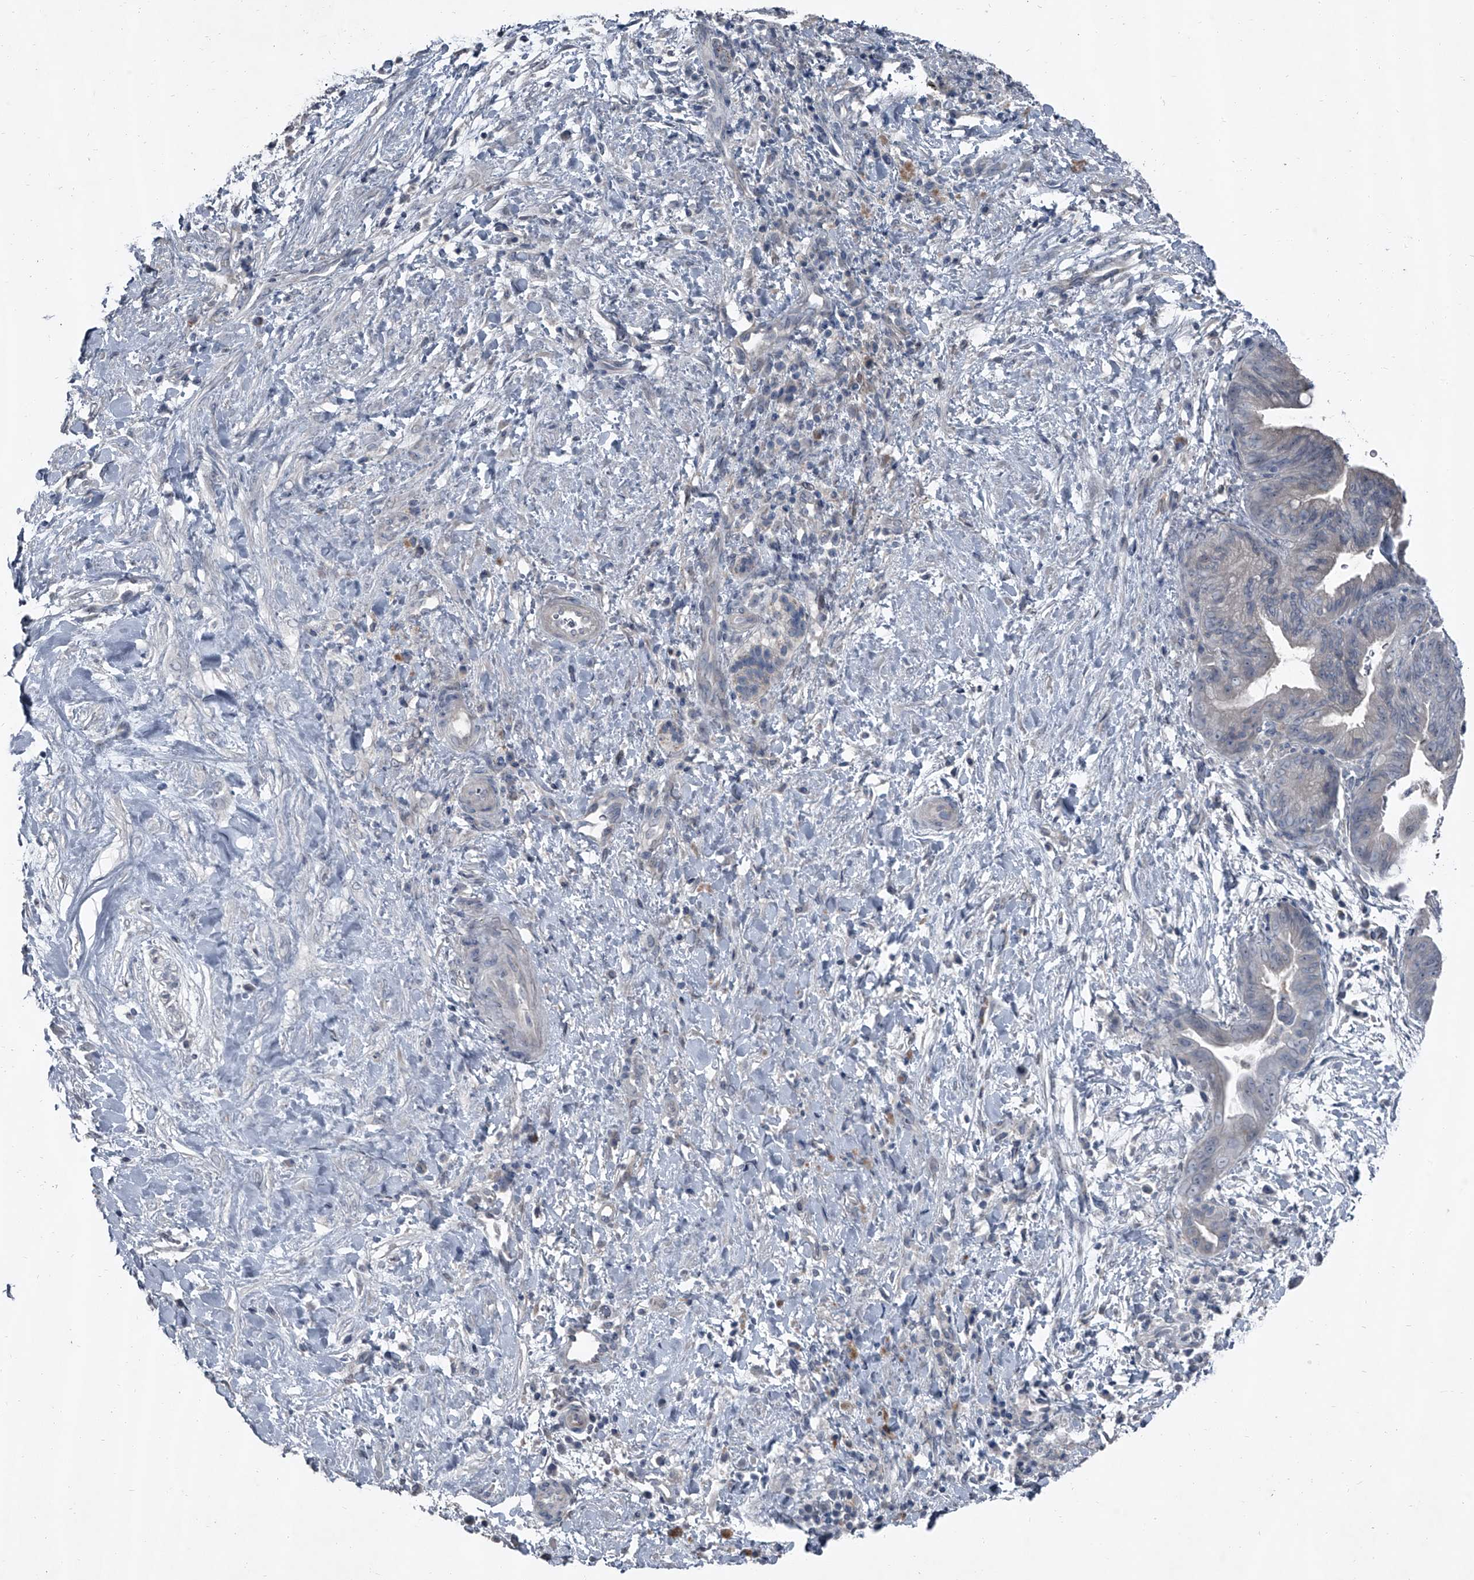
{"staining": {"intensity": "negative", "quantity": "none", "location": "none"}, "tissue": "pancreatic cancer", "cell_type": "Tumor cells", "image_type": "cancer", "snomed": [{"axis": "morphology", "description": "Adenocarcinoma, NOS"}, {"axis": "topography", "description": "Pancreas"}], "caption": "A micrograph of pancreatic cancer (adenocarcinoma) stained for a protein exhibits no brown staining in tumor cells. The staining is performed using DAB brown chromogen with nuclei counter-stained in using hematoxylin.", "gene": "HEPHL1", "patient": {"sex": "male", "age": 75}}